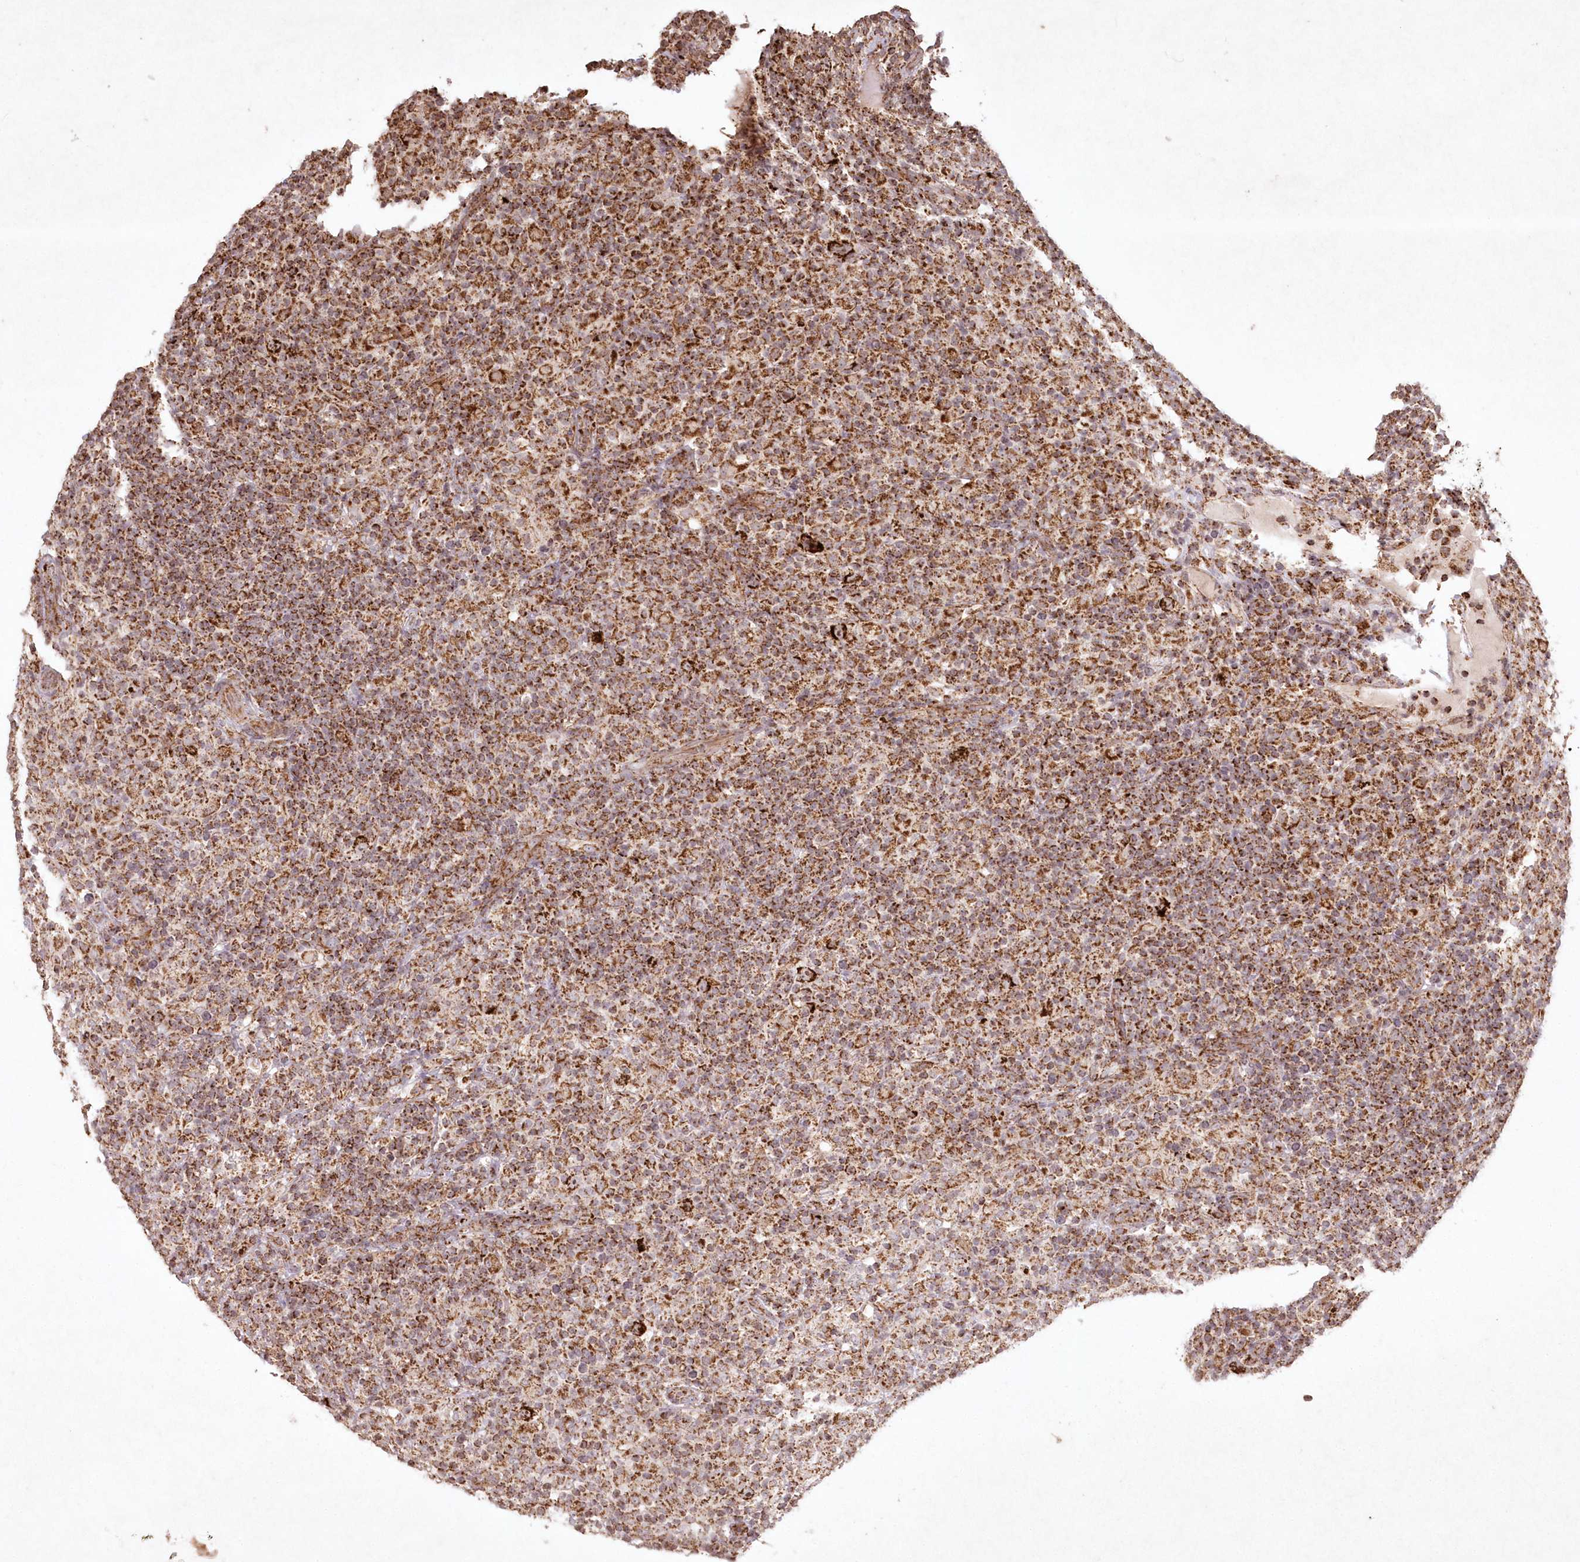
{"staining": {"intensity": "strong", "quantity": ">75%", "location": "cytoplasmic/membranous"}, "tissue": "lymphoma", "cell_type": "Tumor cells", "image_type": "cancer", "snomed": [{"axis": "morphology", "description": "Hodgkin's disease, NOS"}, {"axis": "topography", "description": "Lymph node"}], "caption": "Lymphoma stained with DAB immunohistochemistry displays high levels of strong cytoplasmic/membranous positivity in about >75% of tumor cells. Ihc stains the protein of interest in brown and the nuclei are stained blue.", "gene": "LRPPRC", "patient": {"sex": "male", "age": 70}}